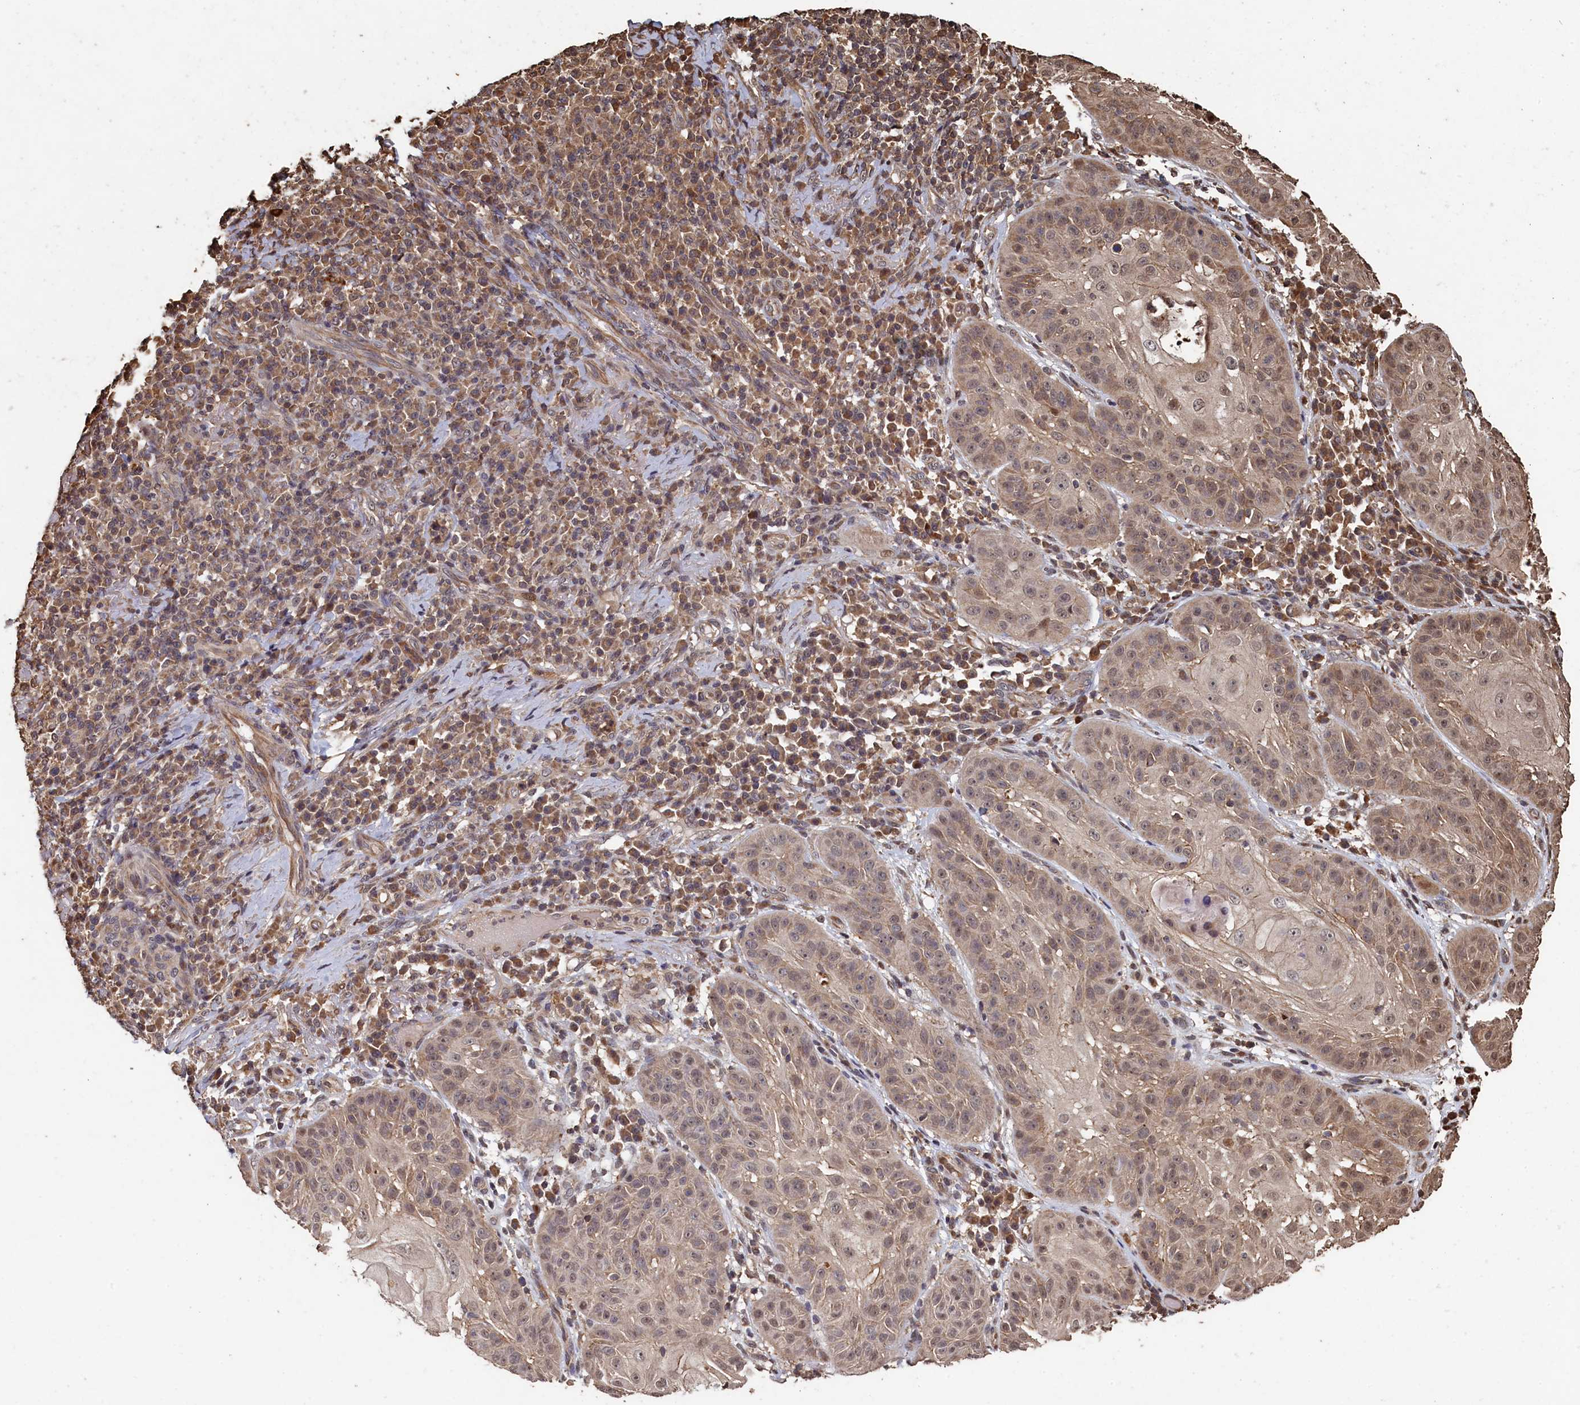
{"staining": {"intensity": "moderate", "quantity": "25%-75%", "location": "cytoplasmic/membranous,nuclear"}, "tissue": "skin cancer", "cell_type": "Tumor cells", "image_type": "cancer", "snomed": [{"axis": "morphology", "description": "Normal tissue, NOS"}, {"axis": "morphology", "description": "Basal cell carcinoma"}, {"axis": "topography", "description": "Skin"}], "caption": "Skin cancer (basal cell carcinoma) stained for a protein (brown) shows moderate cytoplasmic/membranous and nuclear positive staining in about 25%-75% of tumor cells.", "gene": "PIGN", "patient": {"sex": "male", "age": 93}}